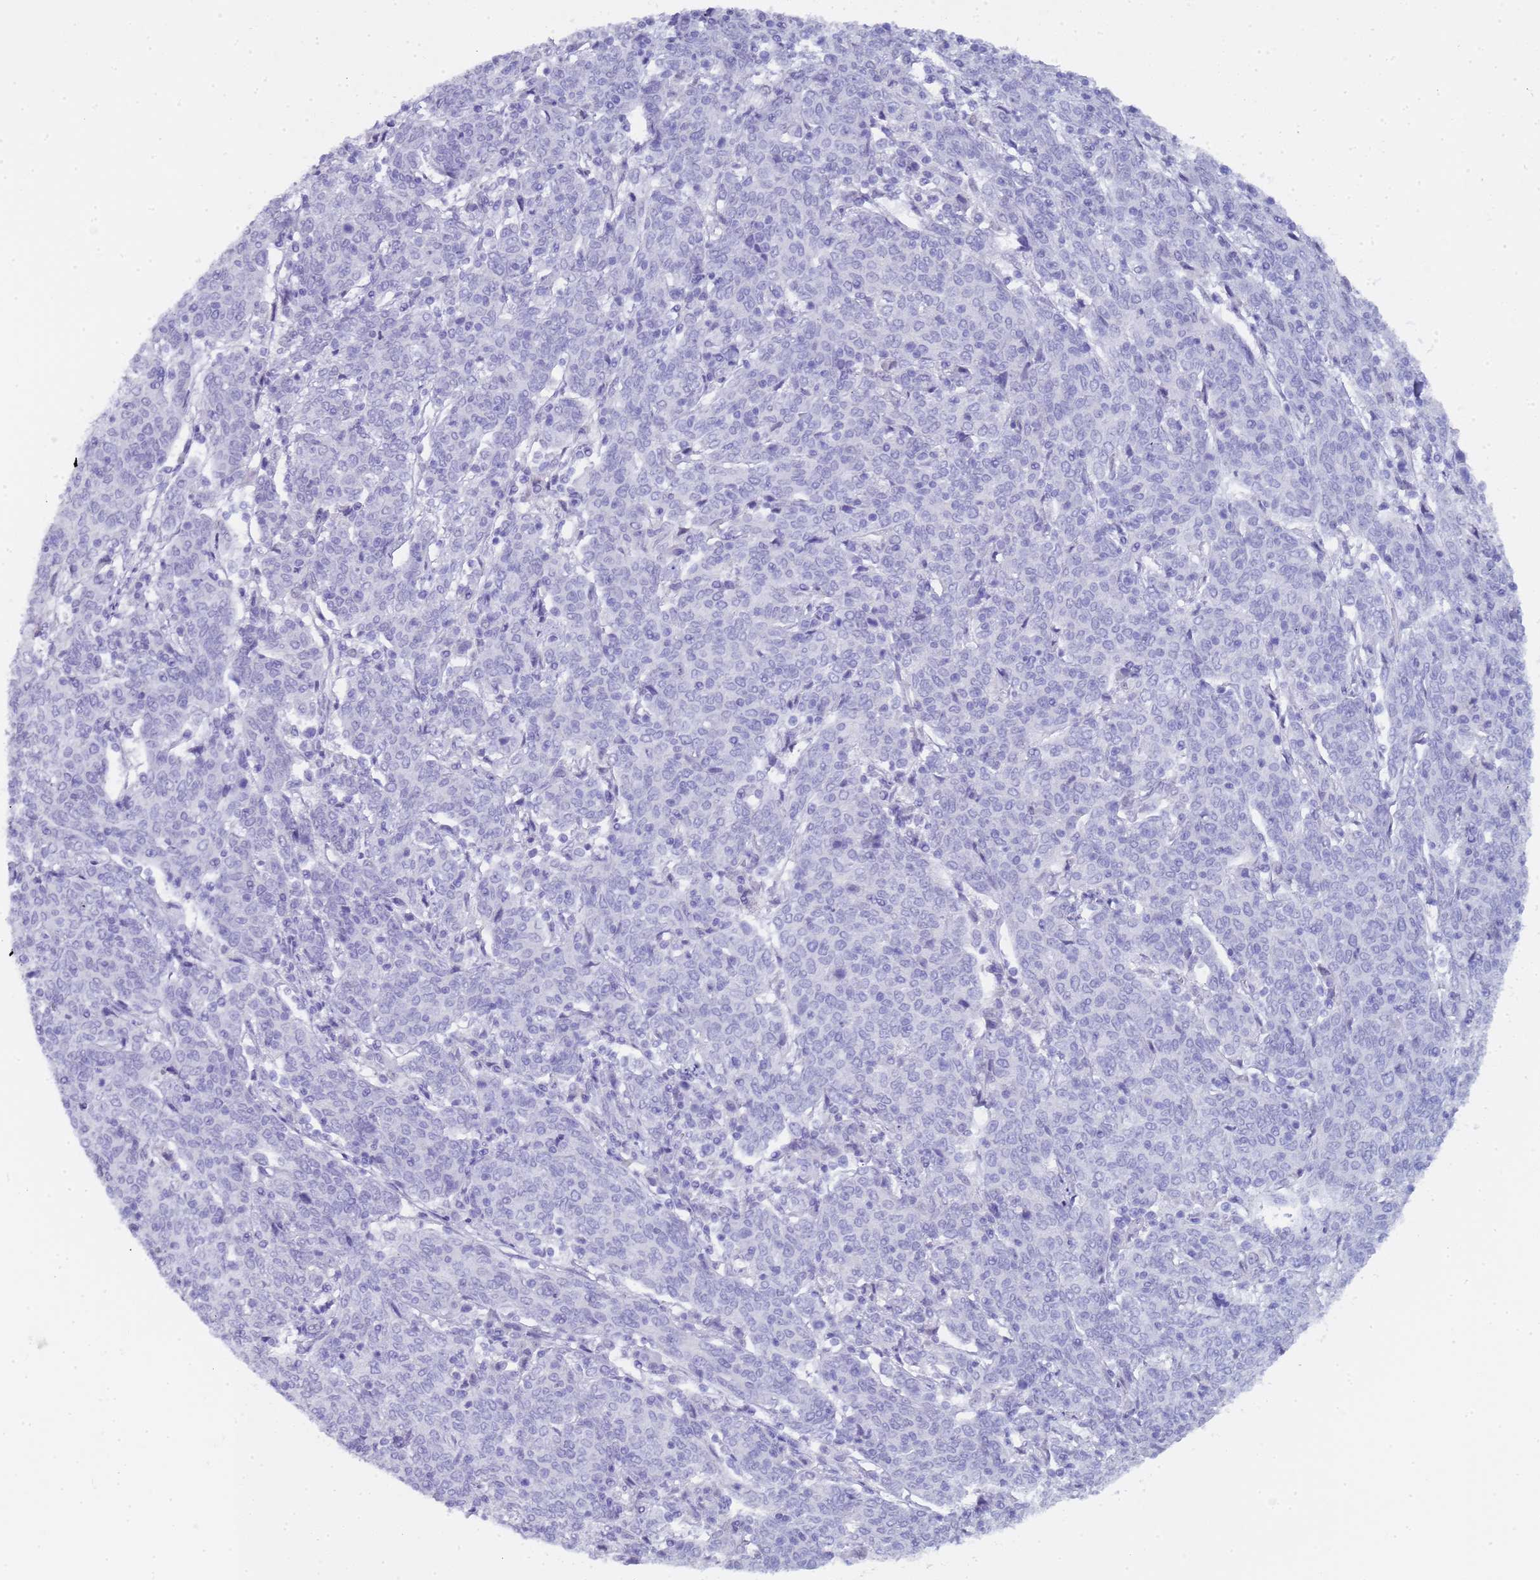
{"staining": {"intensity": "negative", "quantity": "none", "location": "none"}, "tissue": "cervical cancer", "cell_type": "Tumor cells", "image_type": "cancer", "snomed": [{"axis": "morphology", "description": "Squamous cell carcinoma, NOS"}, {"axis": "topography", "description": "Cervix"}], "caption": "Immunohistochemistry (IHC) of human cervical squamous cell carcinoma shows no staining in tumor cells.", "gene": "CTRC", "patient": {"sex": "female", "age": 67}}